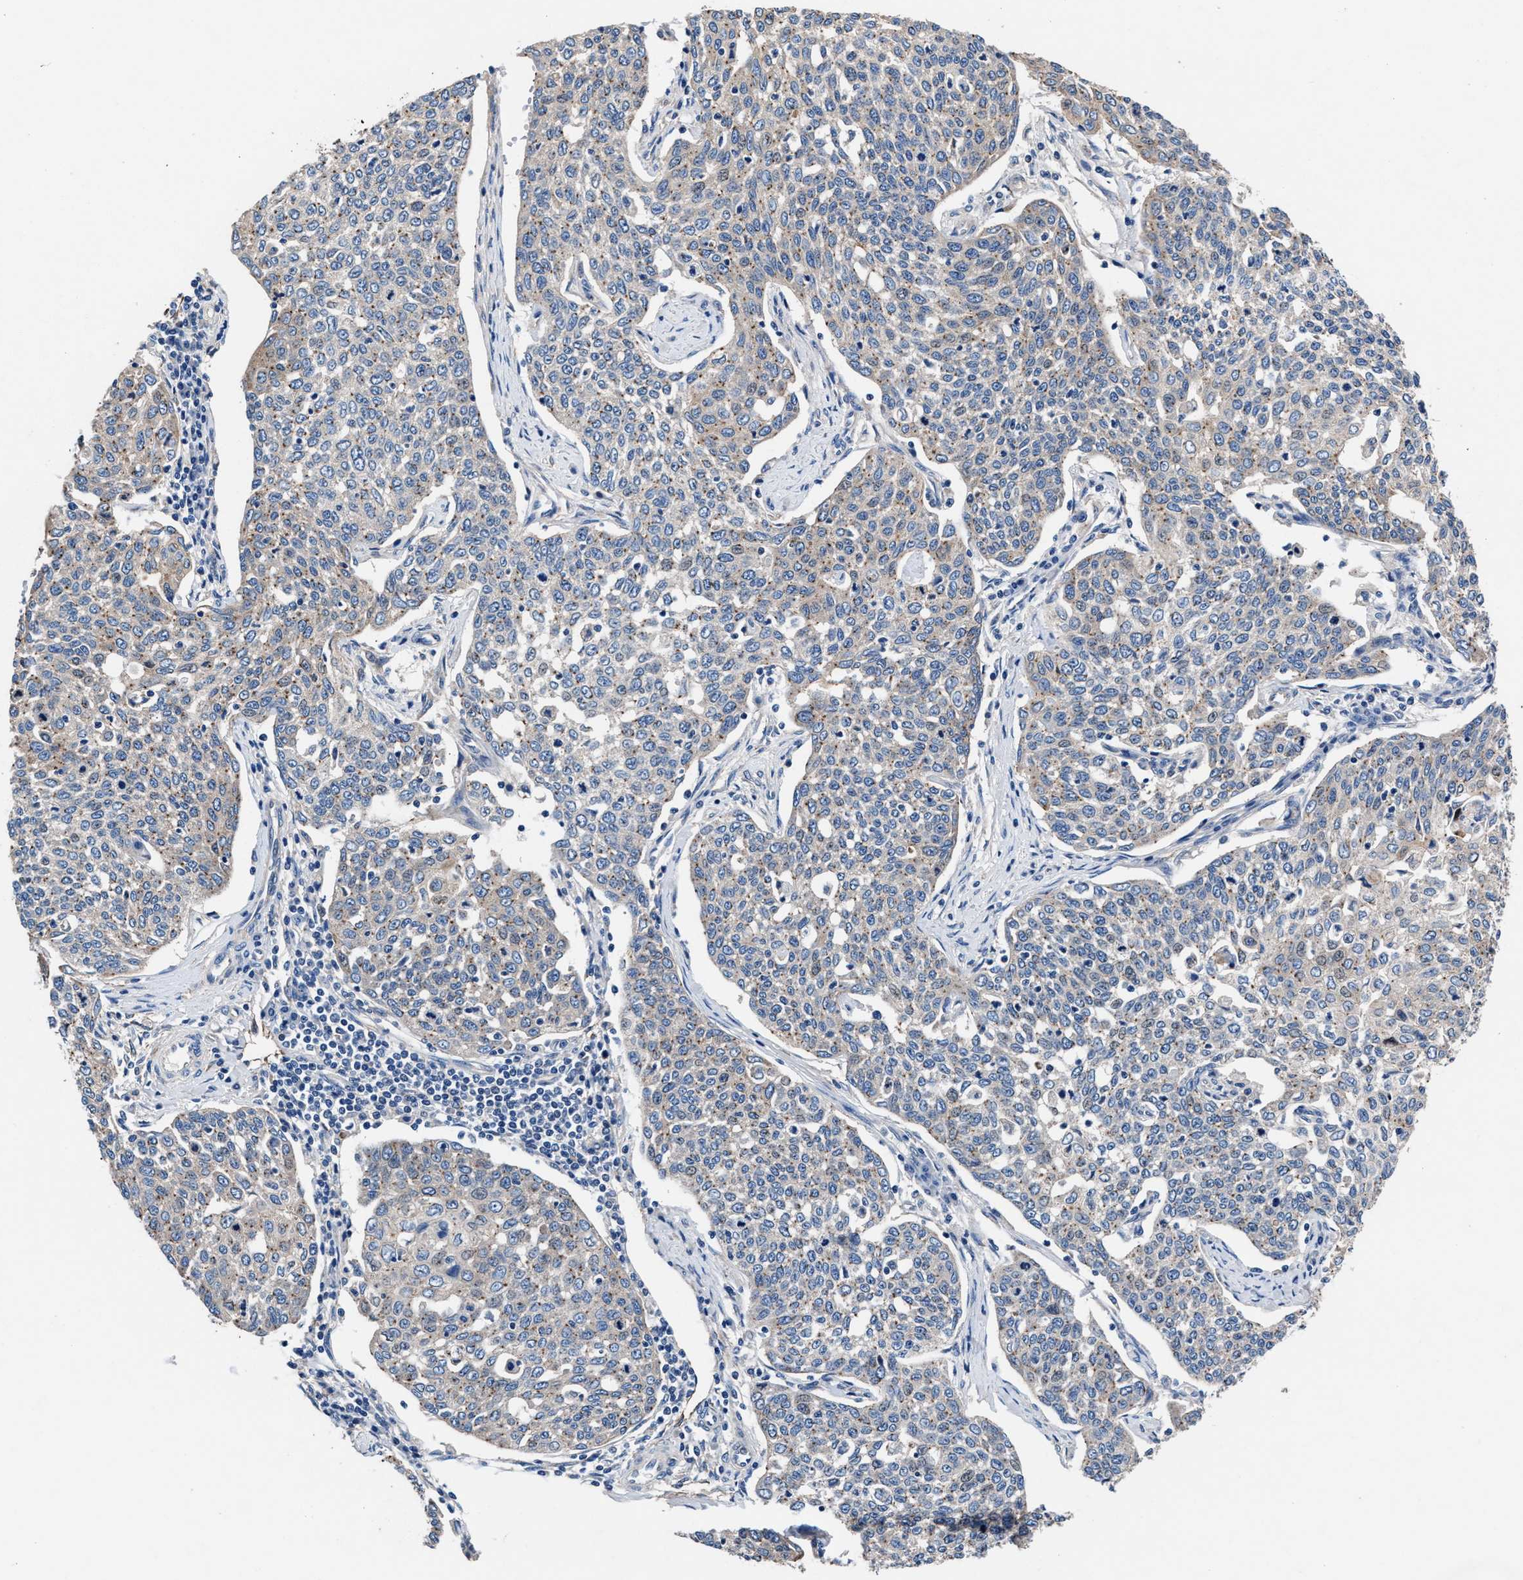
{"staining": {"intensity": "negative", "quantity": "none", "location": "none"}, "tissue": "cervical cancer", "cell_type": "Tumor cells", "image_type": "cancer", "snomed": [{"axis": "morphology", "description": "Squamous cell carcinoma, NOS"}, {"axis": "topography", "description": "Cervix"}], "caption": "Tumor cells show no significant protein staining in cervical squamous cell carcinoma.", "gene": "SH3GL1", "patient": {"sex": "female", "age": 34}}